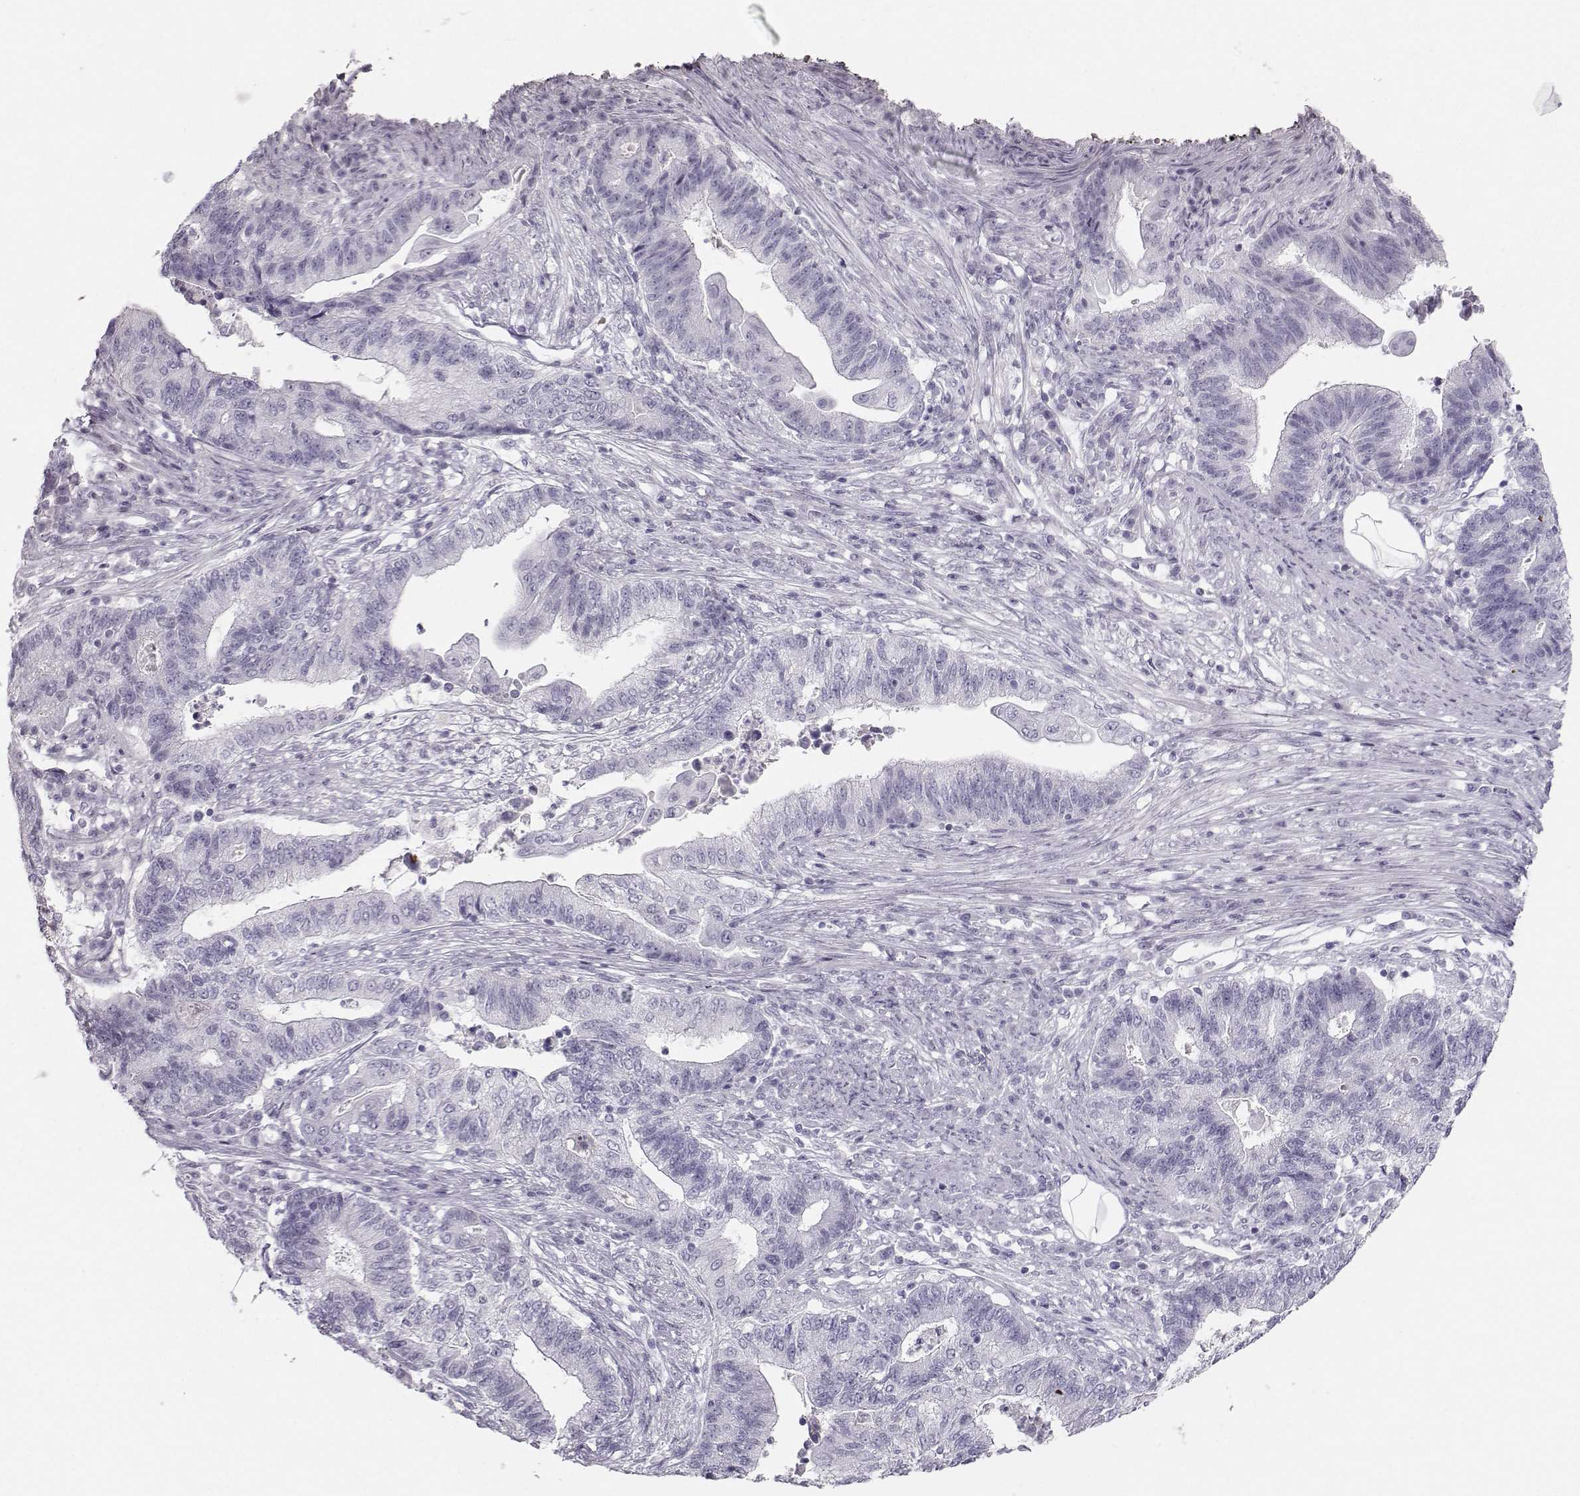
{"staining": {"intensity": "negative", "quantity": "none", "location": "none"}, "tissue": "endometrial cancer", "cell_type": "Tumor cells", "image_type": "cancer", "snomed": [{"axis": "morphology", "description": "Adenocarcinoma, NOS"}, {"axis": "topography", "description": "Uterus"}, {"axis": "topography", "description": "Endometrium"}], "caption": "Tumor cells show no significant protein staining in endometrial cancer.", "gene": "CASR", "patient": {"sex": "female", "age": 54}}